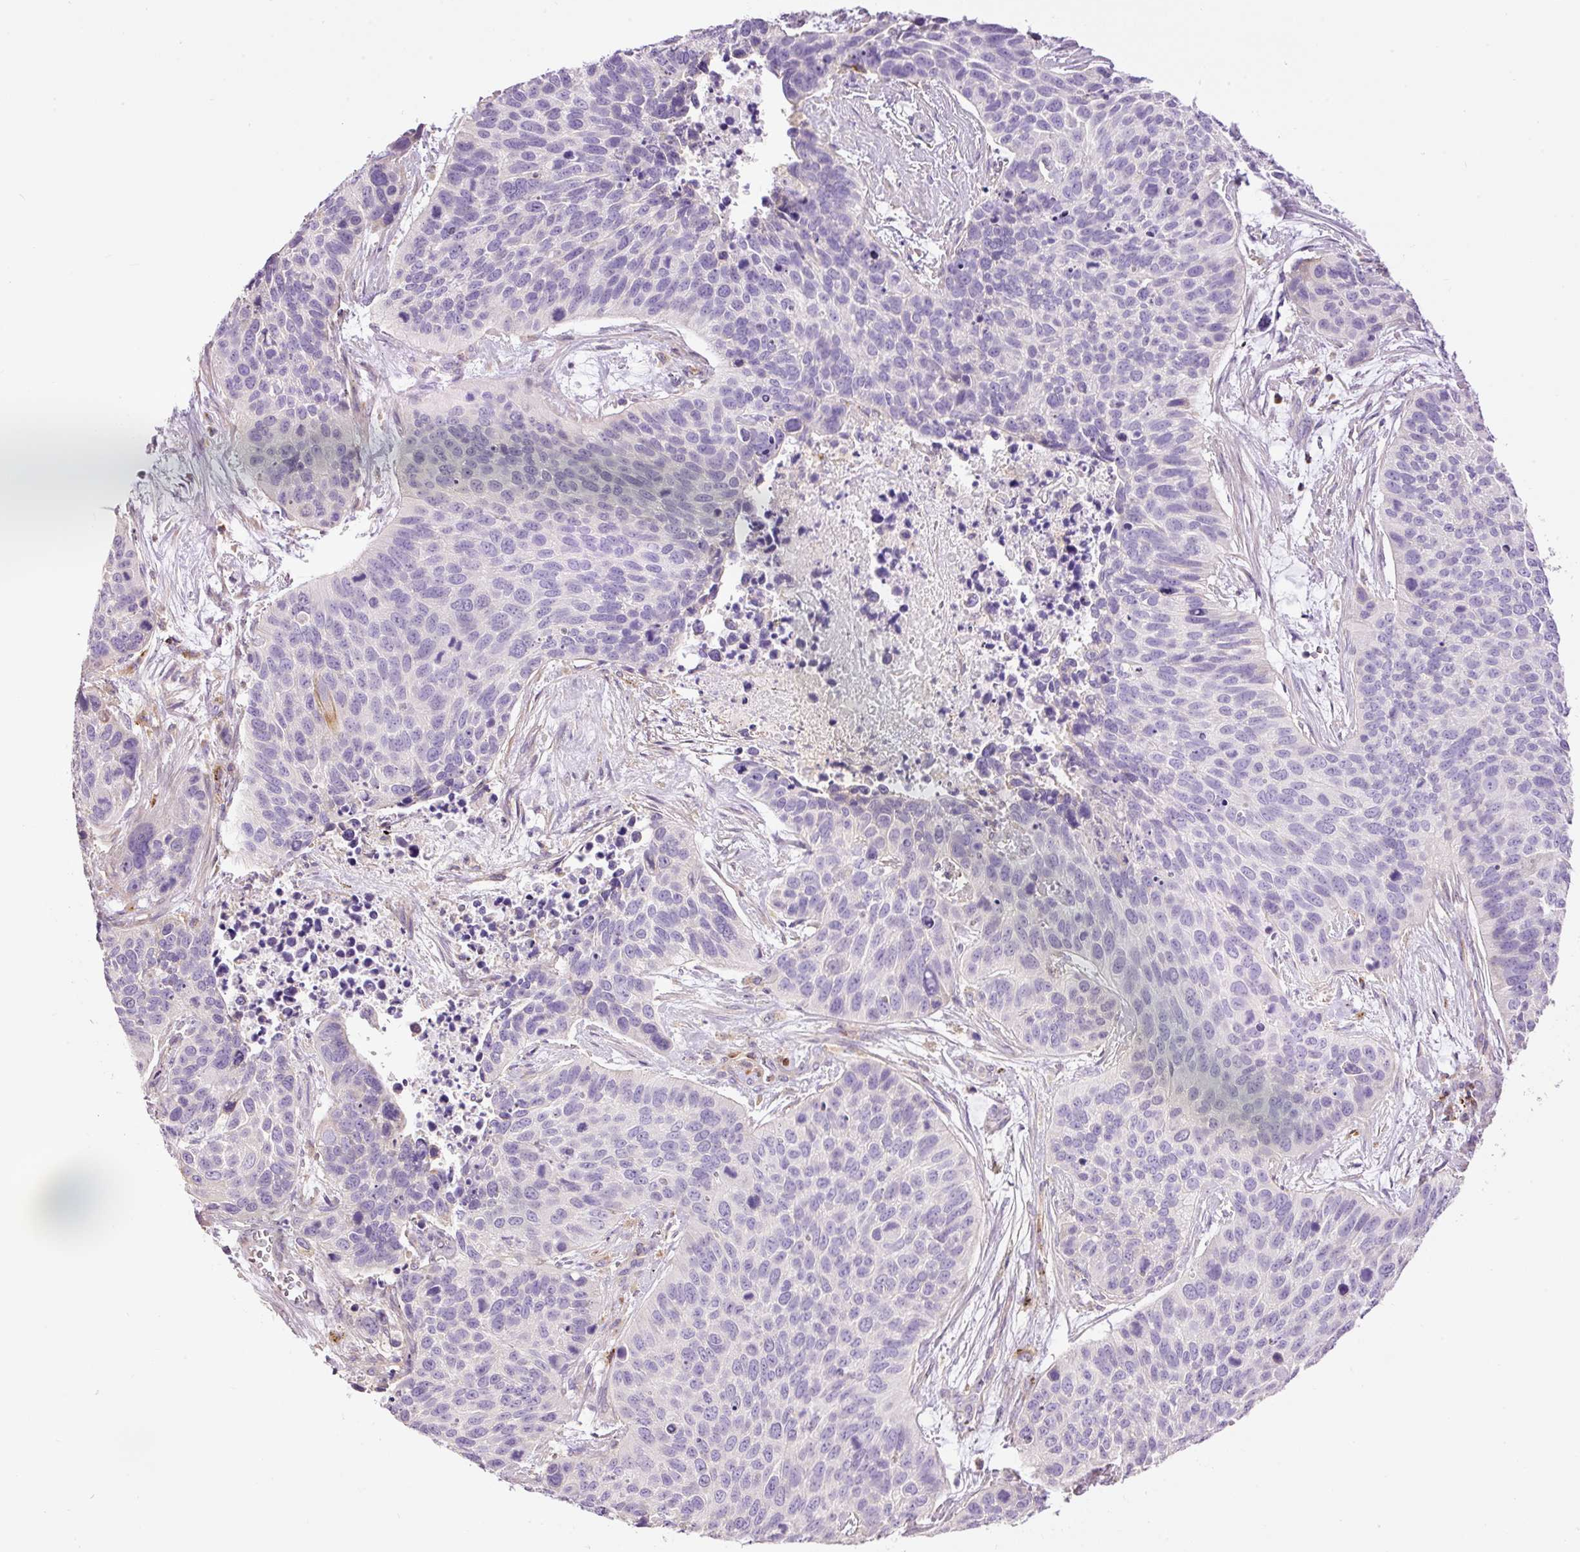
{"staining": {"intensity": "negative", "quantity": "none", "location": "none"}, "tissue": "lung cancer", "cell_type": "Tumor cells", "image_type": "cancer", "snomed": [{"axis": "morphology", "description": "Squamous cell carcinoma, NOS"}, {"axis": "topography", "description": "Lung"}], "caption": "The histopathology image reveals no staining of tumor cells in squamous cell carcinoma (lung).", "gene": "DOK6", "patient": {"sex": "male", "age": 62}}